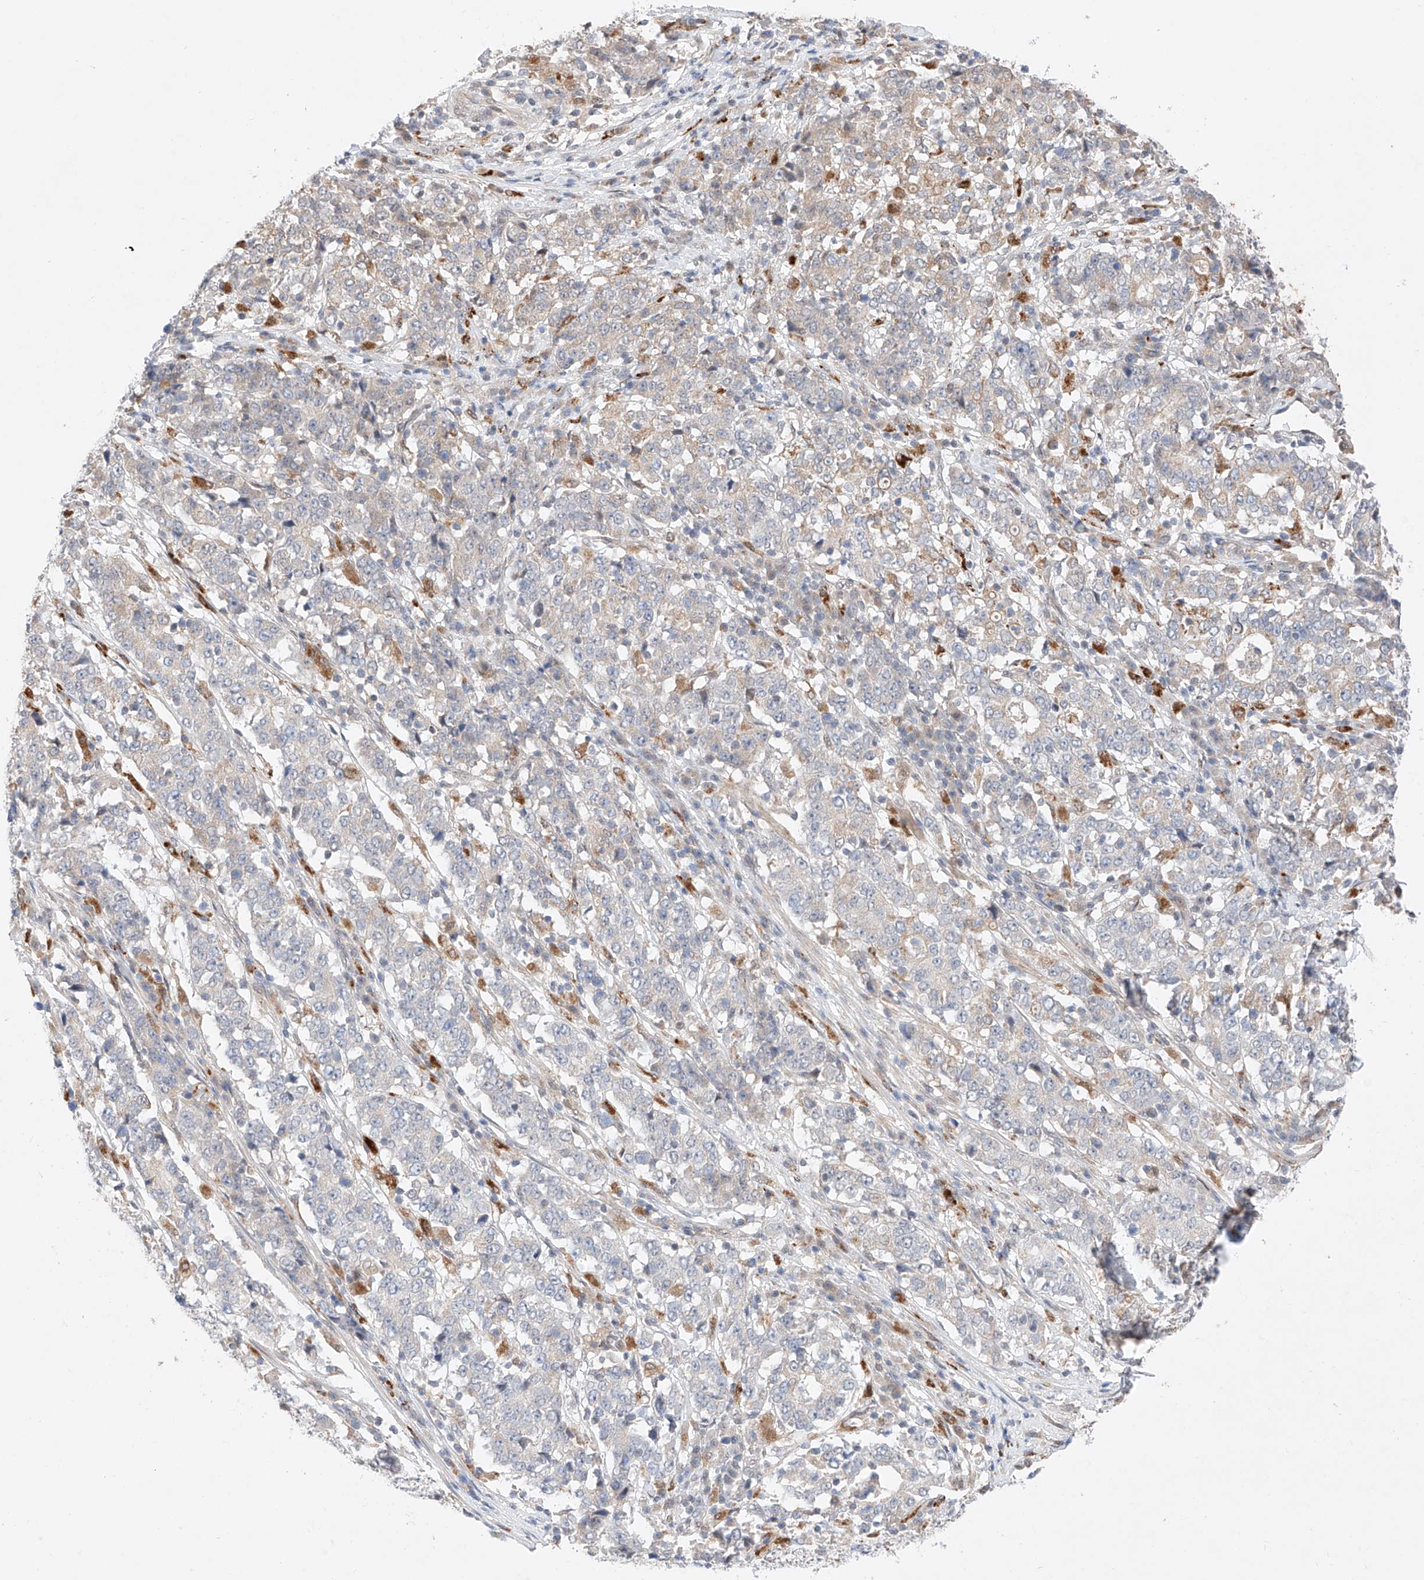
{"staining": {"intensity": "negative", "quantity": "none", "location": "none"}, "tissue": "stomach cancer", "cell_type": "Tumor cells", "image_type": "cancer", "snomed": [{"axis": "morphology", "description": "Adenocarcinoma, NOS"}, {"axis": "topography", "description": "Stomach"}], "caption": "Immunohistochemistry of human stomach cancer (adenocarcinoma) displays no expression in tumor cells.", "gene": "GCNT1", "patient": {"sex": "male", "age": 59}}